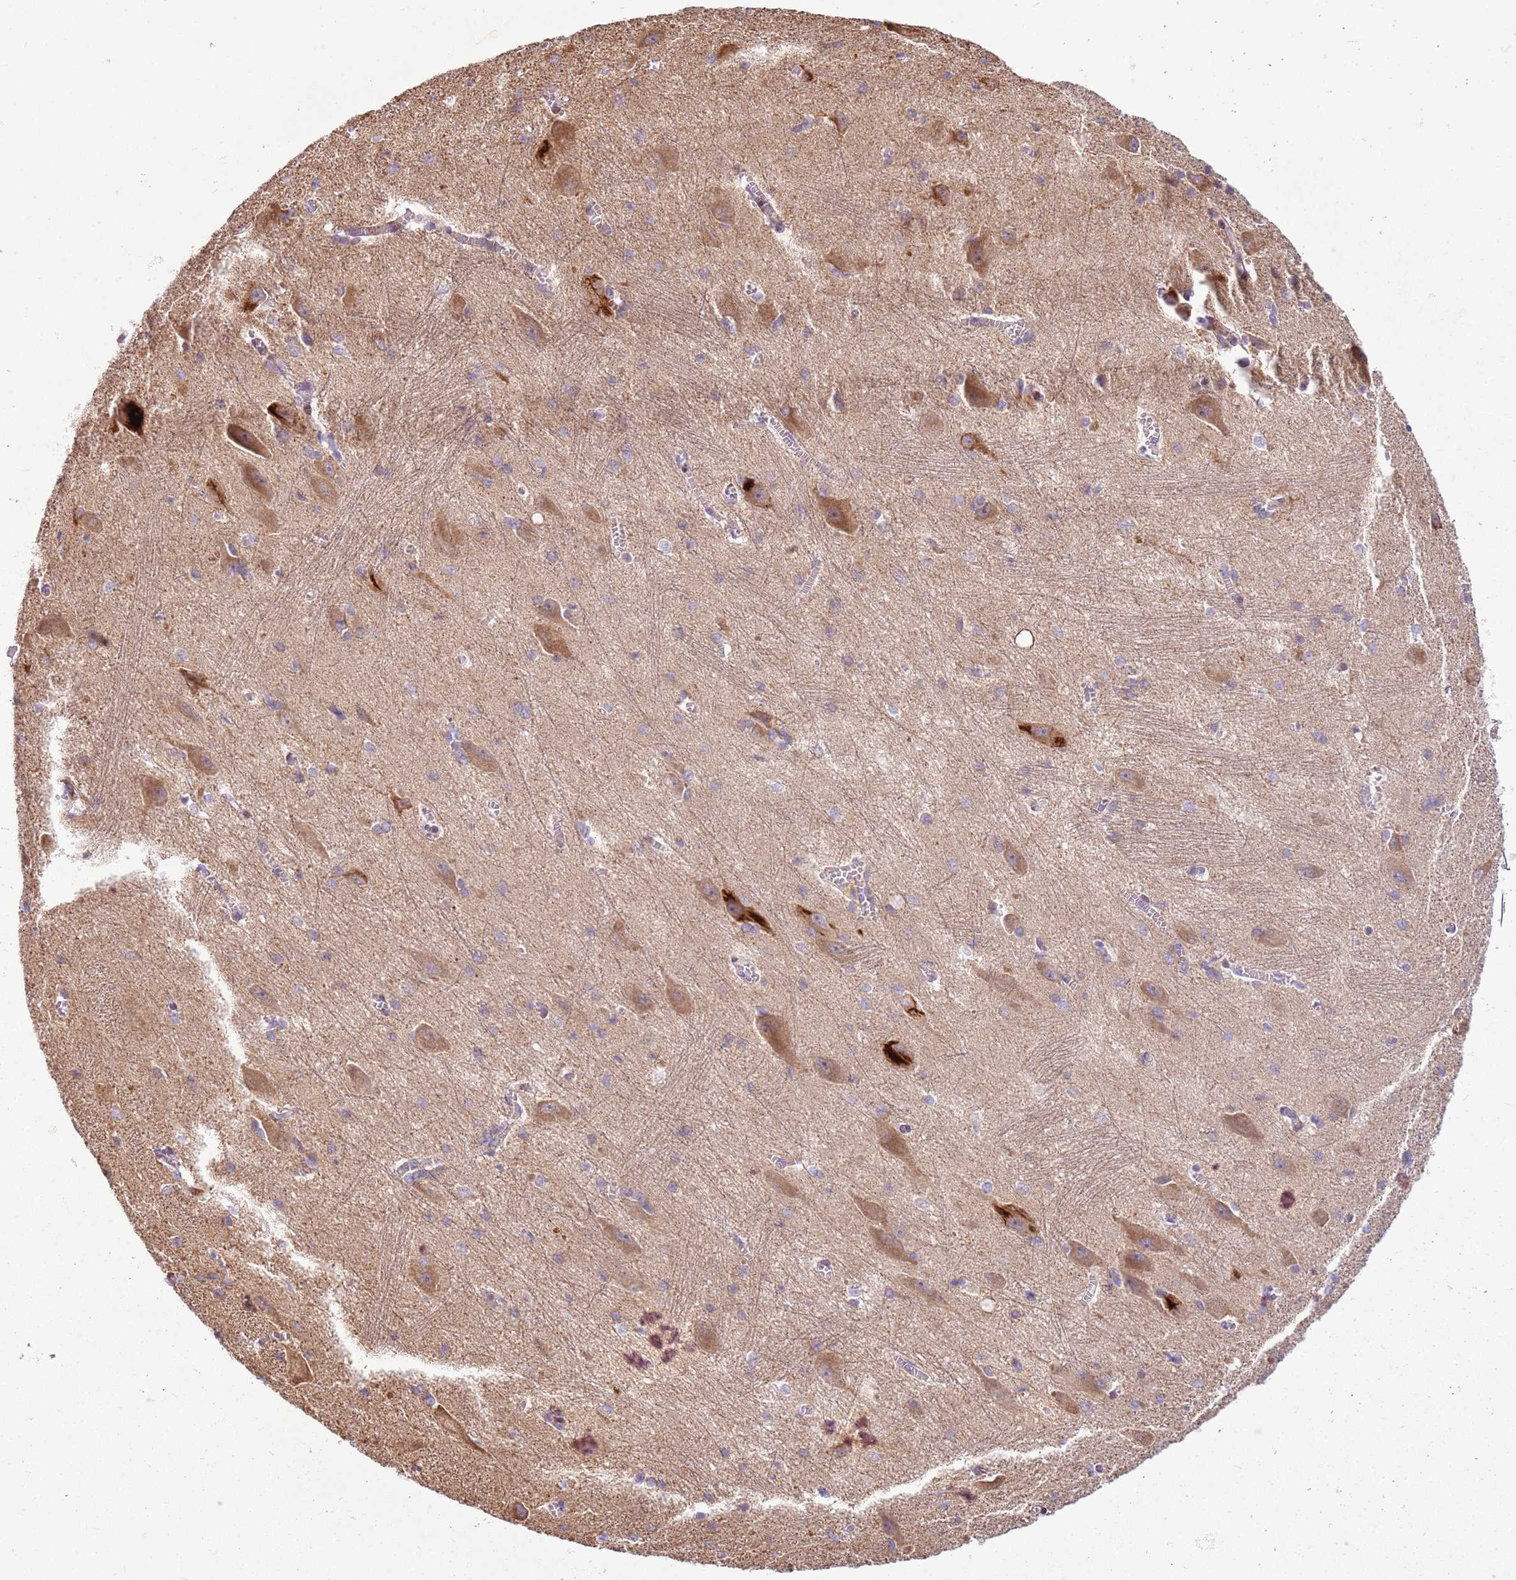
{"staining": {"intensity": "negative", "quantity": "none", "location": "none"}, "tissue": "caudate", "cell_type": "Glial cells", "image_type": "normal", "snomed": [{"axis": "morphology", "description": "Normal tissue, NOS"}, {"axis": "topography", "description": "Lateral ventricle wall"}], "caption": "Human caudate stained for a protein using immunohistochemistry exhibits no positivity in glial cells.", "gene": "PVRIG", "patient": {"sex": "male", "age": 37}}